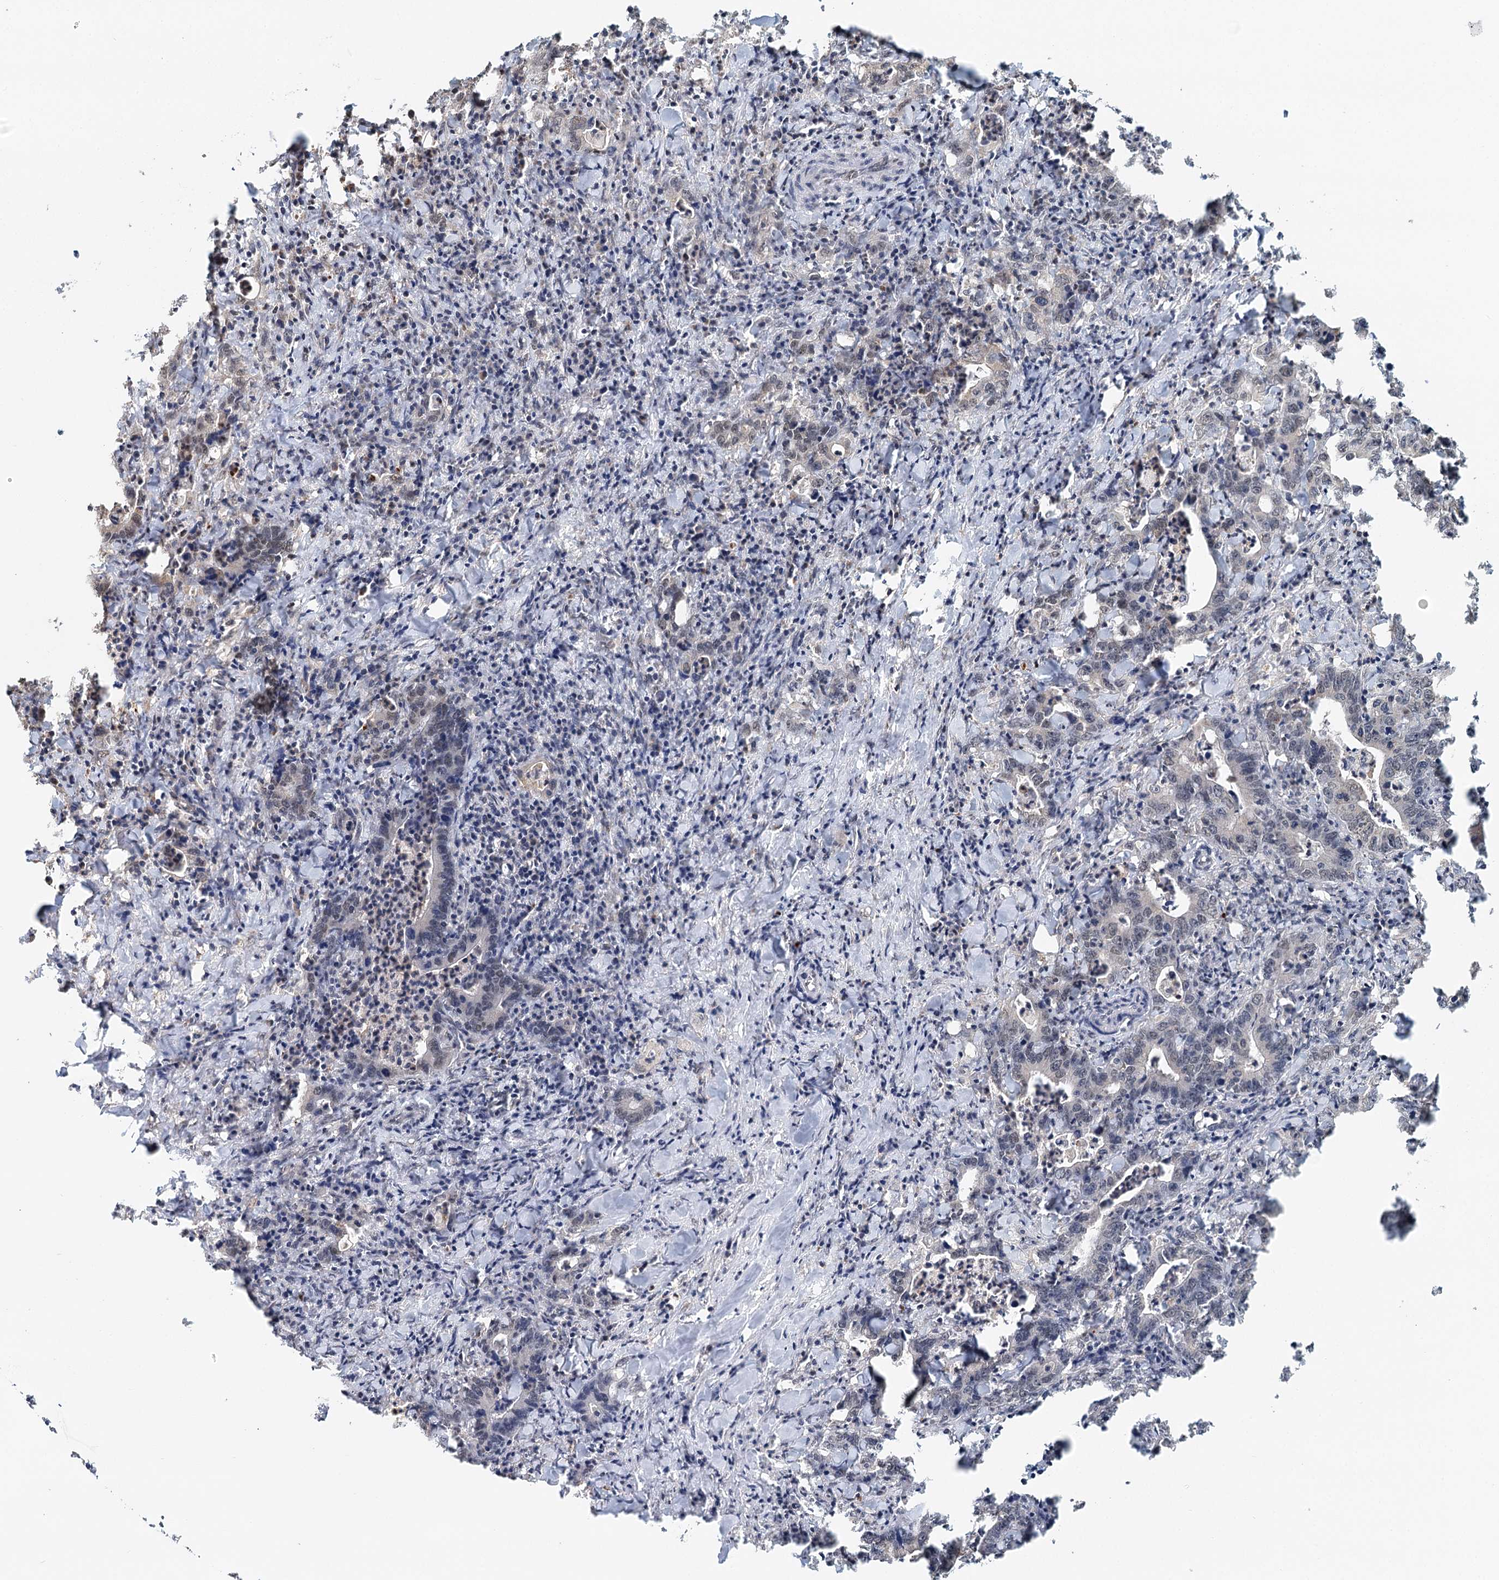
{"staining": {"intensity": "negative", "quantity": "none", "location": "none"}, "tissue": "colorectal cancer", "cell_type": "Tumor cells", "image_type": "cancer", "snomed": [{"axis": "morphology", "description": "Adenocarcinoma, NOS"}, {"axis": "topography", "description": "Colon"}], "caption": "High magnification brightfield microscopy of colorectal cancer (adenocarcinoma) stained with DAB (3,3'-diaminobenzidine) (brown) and counterstained with hematoxylin (blue): tumor cells show no significant expression.", "gene": "GPALPP1", "patient": {"sex": "female", "age": 75}}